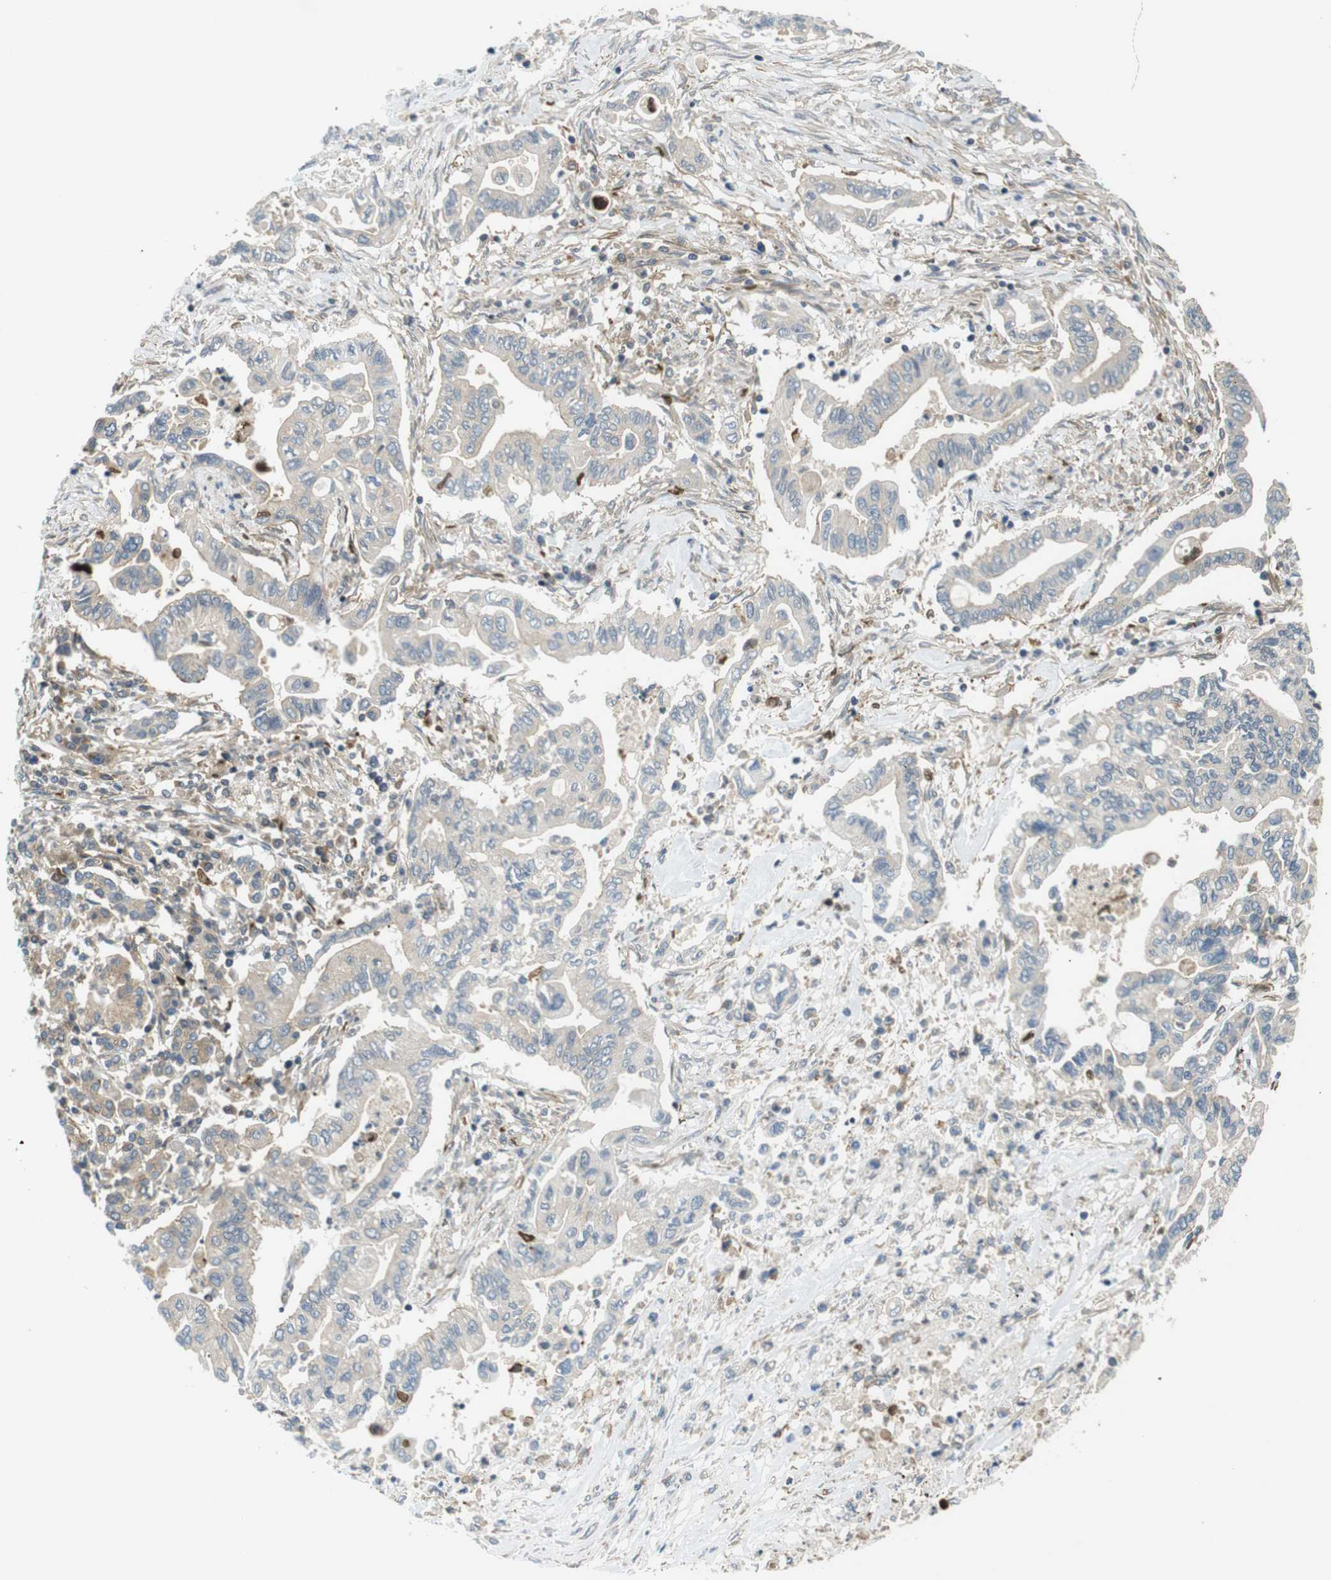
{"staining": {"intensity": "weak", "quantity": "<25%", "location": "cytoplasmic/membranous"}, "tissue": "pancreatic cancer", "cell_type": "Tumor cells", "image_type": "cancer", "snomed": [{"axis": "morphology", "description": "Adenocarcinoma, NOS"}, {"axis": "topography", "description": "Pancreas"}], "caption": "Immunohistochemistry micrograph of human pancreatic adenocarcinoma stained for a protein (brown), which shows no positivity in tumor cells.", "gene": "TSC1", "patient": {"sex": "female", "age": 57}}